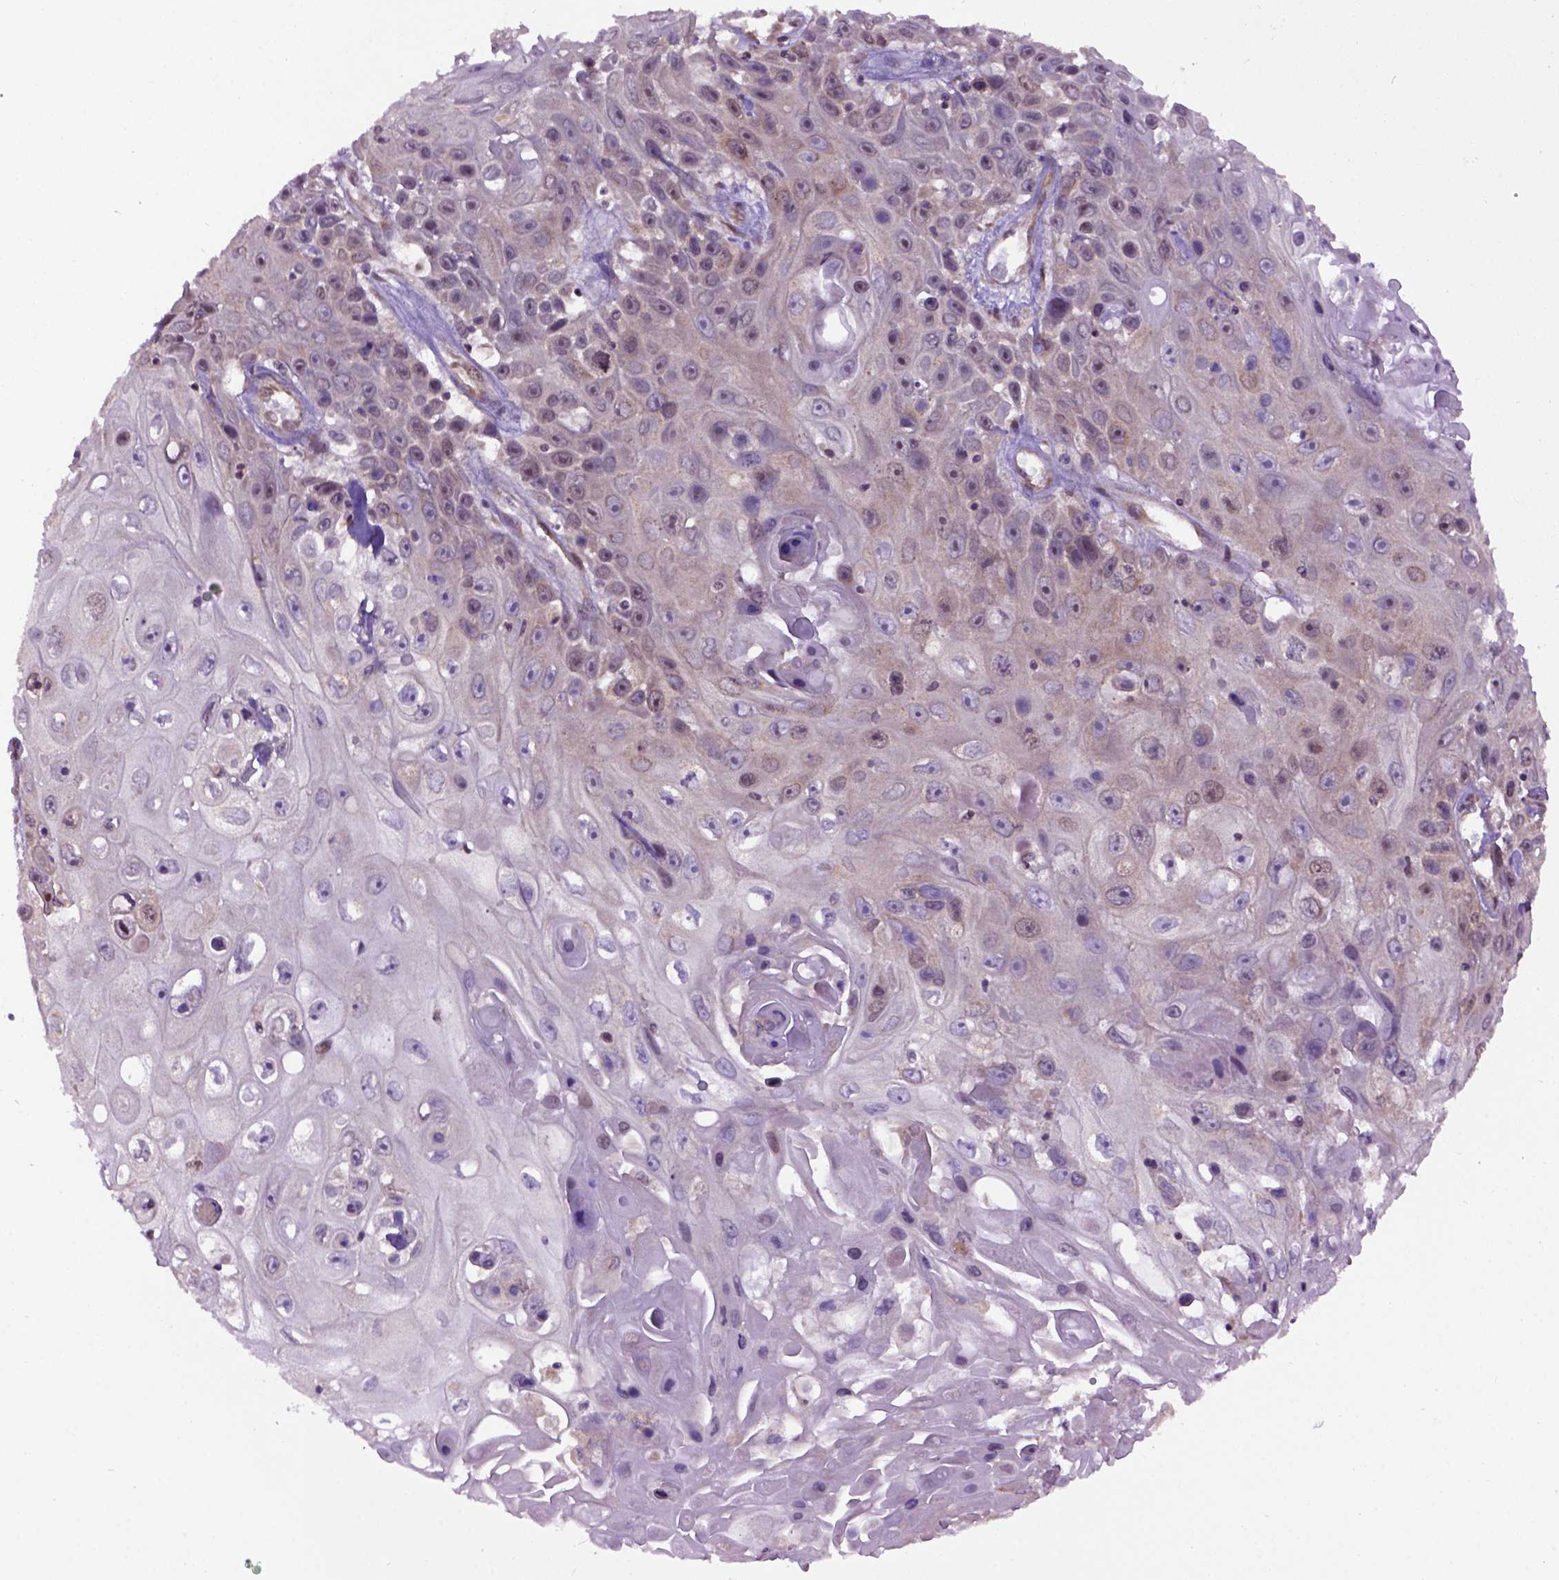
{"staining": {"intensity": "weak", "quantity": "25%-75%", "location": "cytoplasmic/membranous"}, "tissue": "skin cancer", "cell_type": "Tumor cells", "image_type": "cancer", "snomed": [{"axis": "morphology", "description": "Squamous cell carcinoma, NOS"}, {"axis": "topography", "description": "Skin"}], "caption": "Protein positivity by immunohistochemistry (IHC) demonstrates weak cytoplasmic/membranous staining in approximately 25%-75% of tumor cells in skin squamous cell carcinoma. (Stains: DAB in brown, nuclei in blue, Microscopy: brightfield microscopy at high magnification).", "gene": "WDR48", "patient": {"sex": "male", "age": 82}}